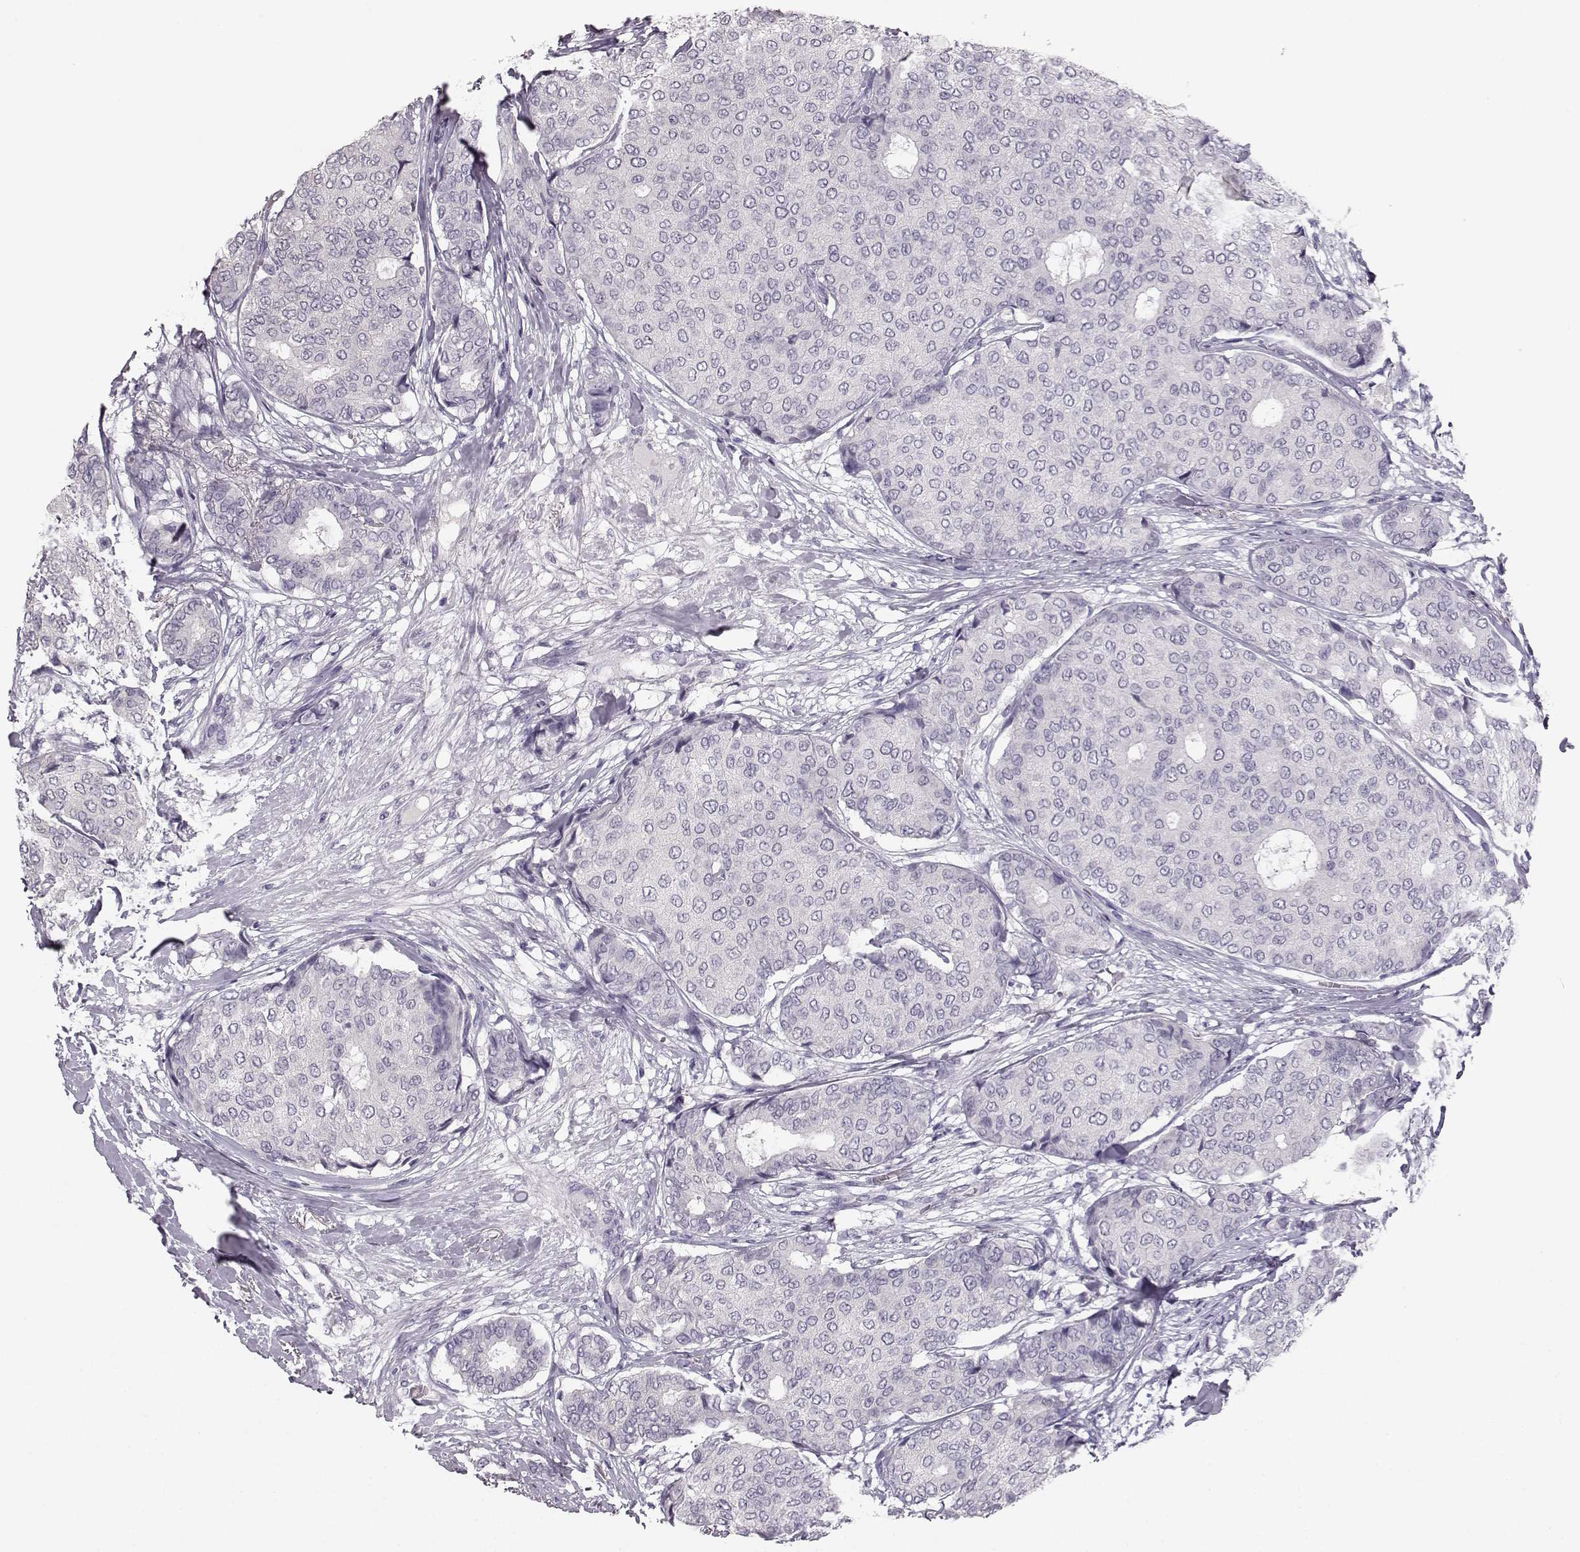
{"staining": {"intensity": "negative", "quantity": "none", "location": "none"}, "tissue": "breast cancer", "cell_type": "Tumor cells", "image_type": "cancer", "snomed": [{"axis": "morphology", "description": "Duct carcinoma"}, {"axis": "topography", "description": "Breast"}], "caption": "This is an IHC histopathology image of breast cancer (invasive ductal carcinoma). There is no positivity in tumor cells.", "gene": "BFSP2", "patient": {"sex": "female", "age": 75}}